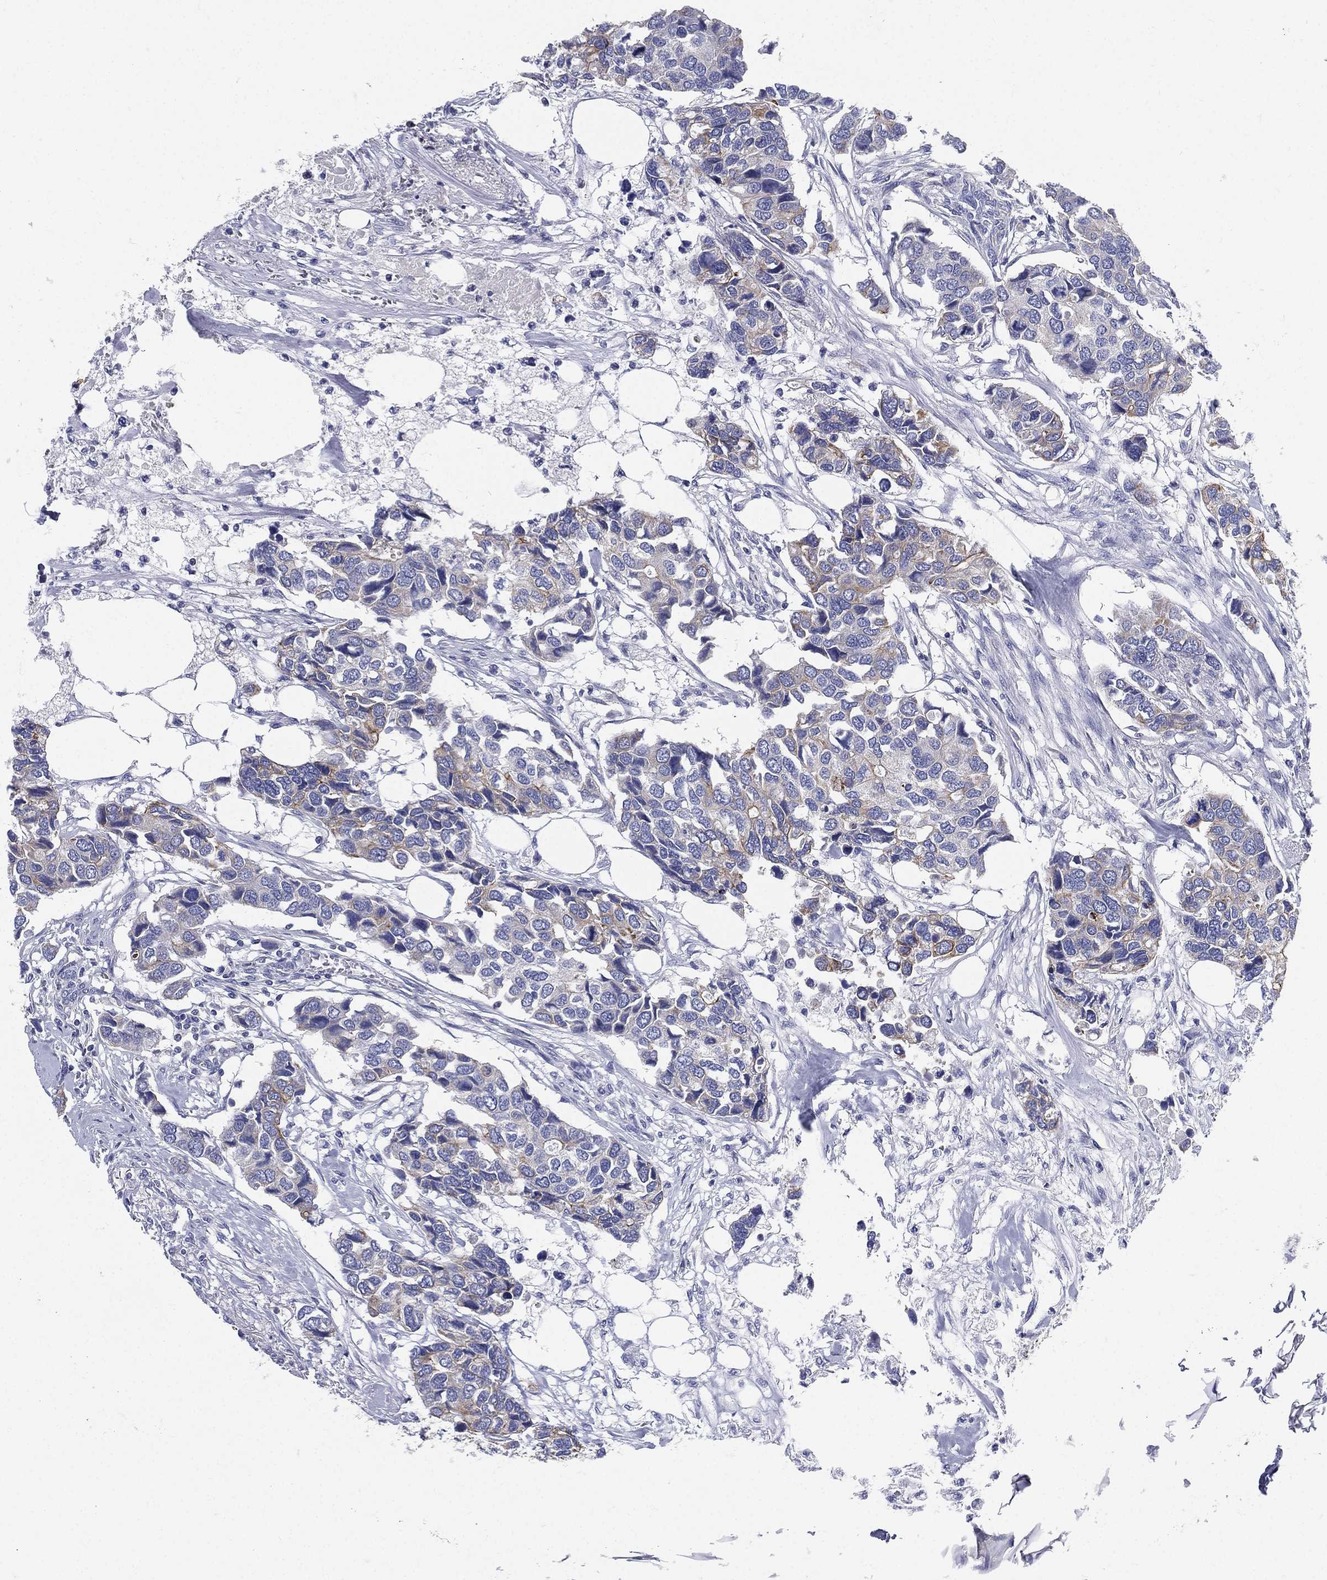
{"staining": {"intensity": "weak", "quantity": "<25%", "location": "cytoplasmic/membranous"}, "tissue": "breast cancer", "cell_type": "Tumor cells", "image_type": "cancer", "snomed": [{"axis": "morphology", "description": "Duct carcinoma"}, {"axis": "topography", "description": "Breast"}], "caption": "A histopathology image of breast cancer (infiltrating ductal carcinoma) stained for a protein demonstrates no brown staining in tumor cells.", "gene": "PWWP3A", "patient": {"sex": "female", "age": 83}}